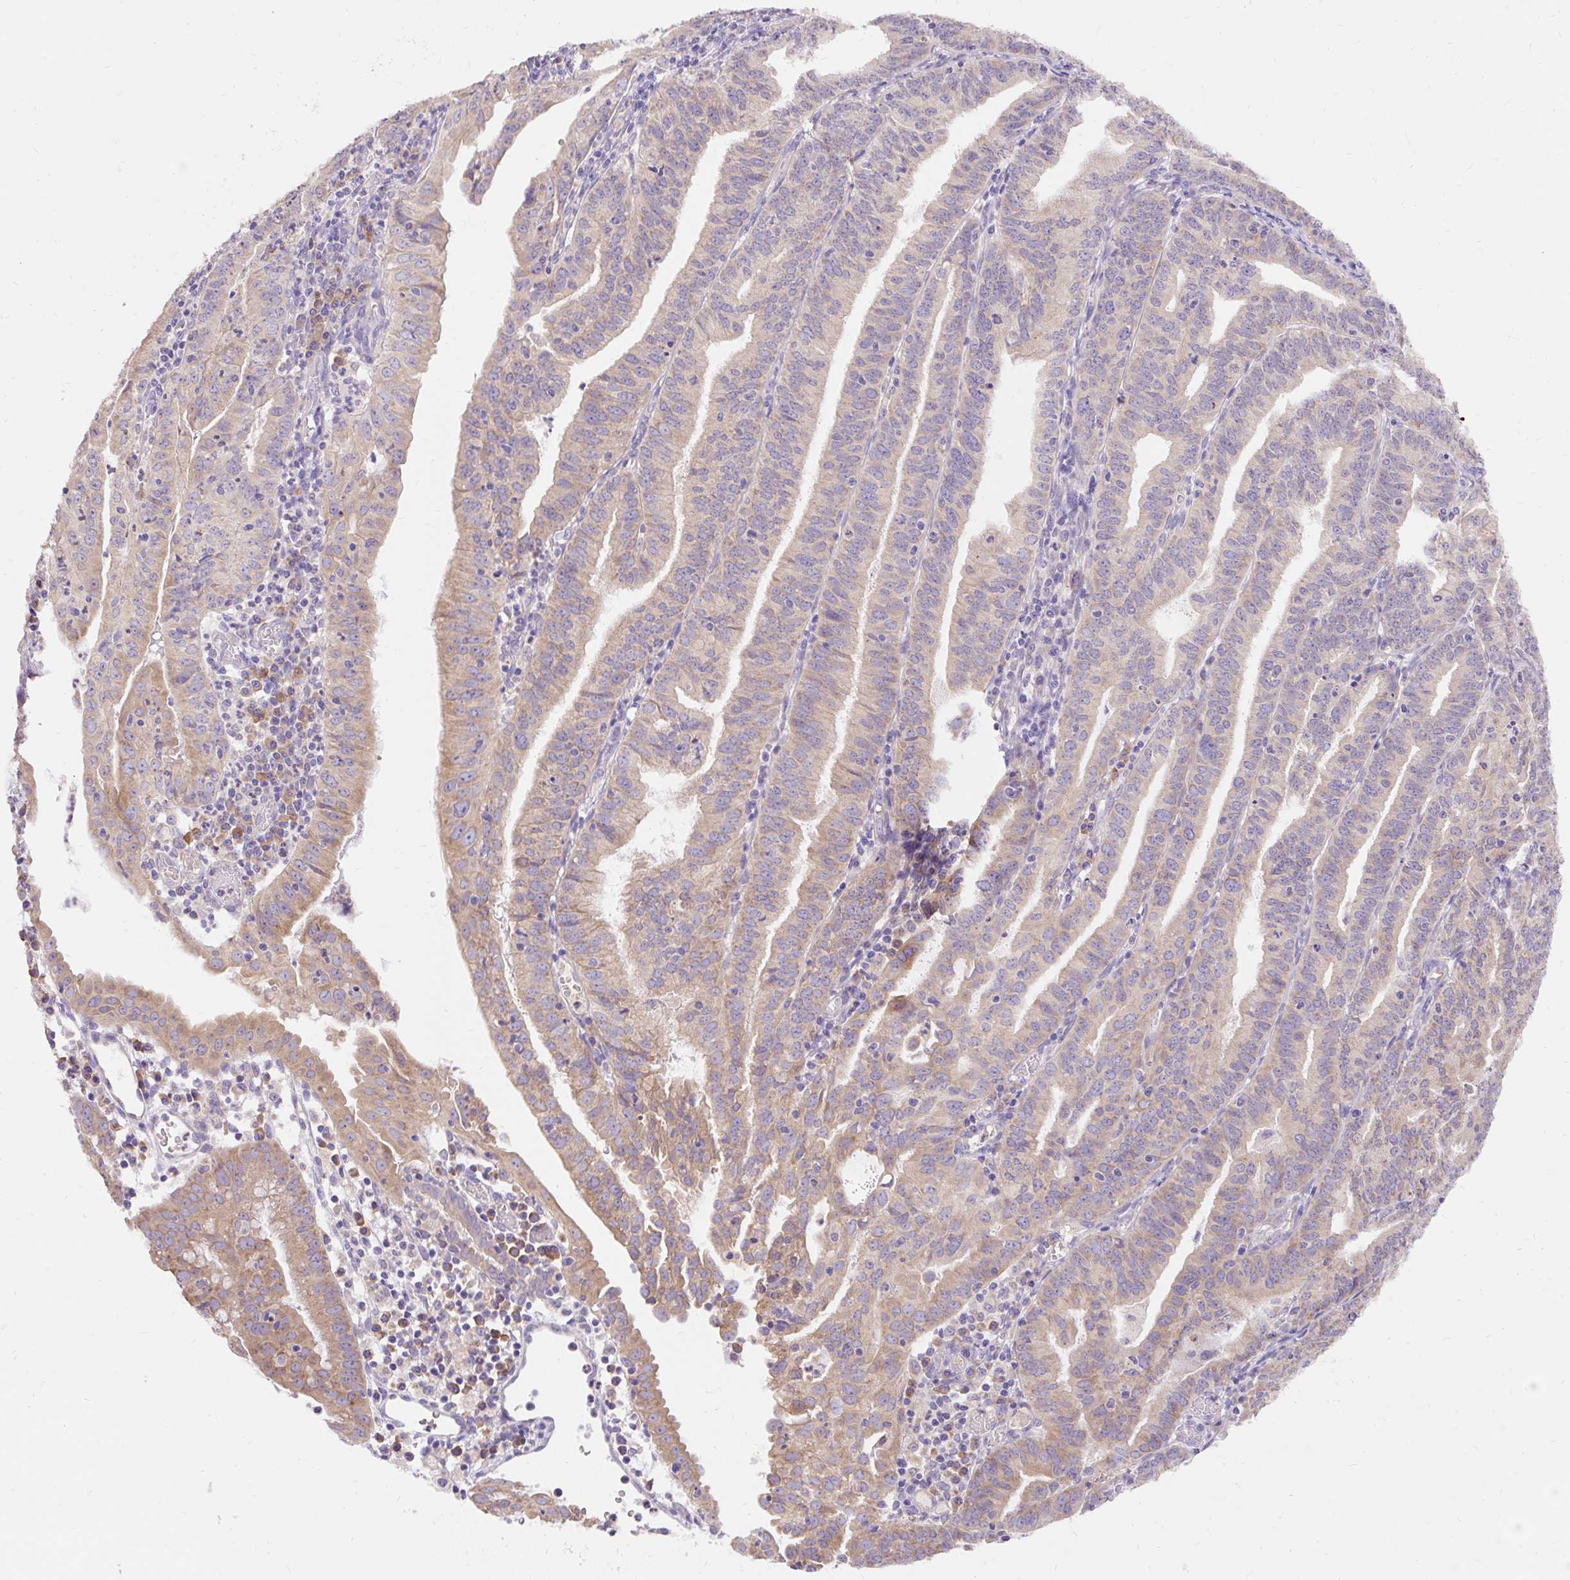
{"staining": {"intensity": "weak", "quantity": "25%-75%", "location": "cytoplasmic/membranous"}, "tissue": "endometrial cancer", "cell_type": "Tumor cells", "image_type": "cancer", "snomed": [{"axis": "morphology", "description": "Adenocarcinoma, NOS"}, {"axis": "topography", "description": "Endometrium"}], "caption": "There is low levels of weak cytoplasmic/membranous positivity in tumor cells of endometrial adenocarcinoma, as demonstrated by immunohistochemical staining (brown color).", "gene": "SEC63", "patient": {"sex": "female", "age": 60}}